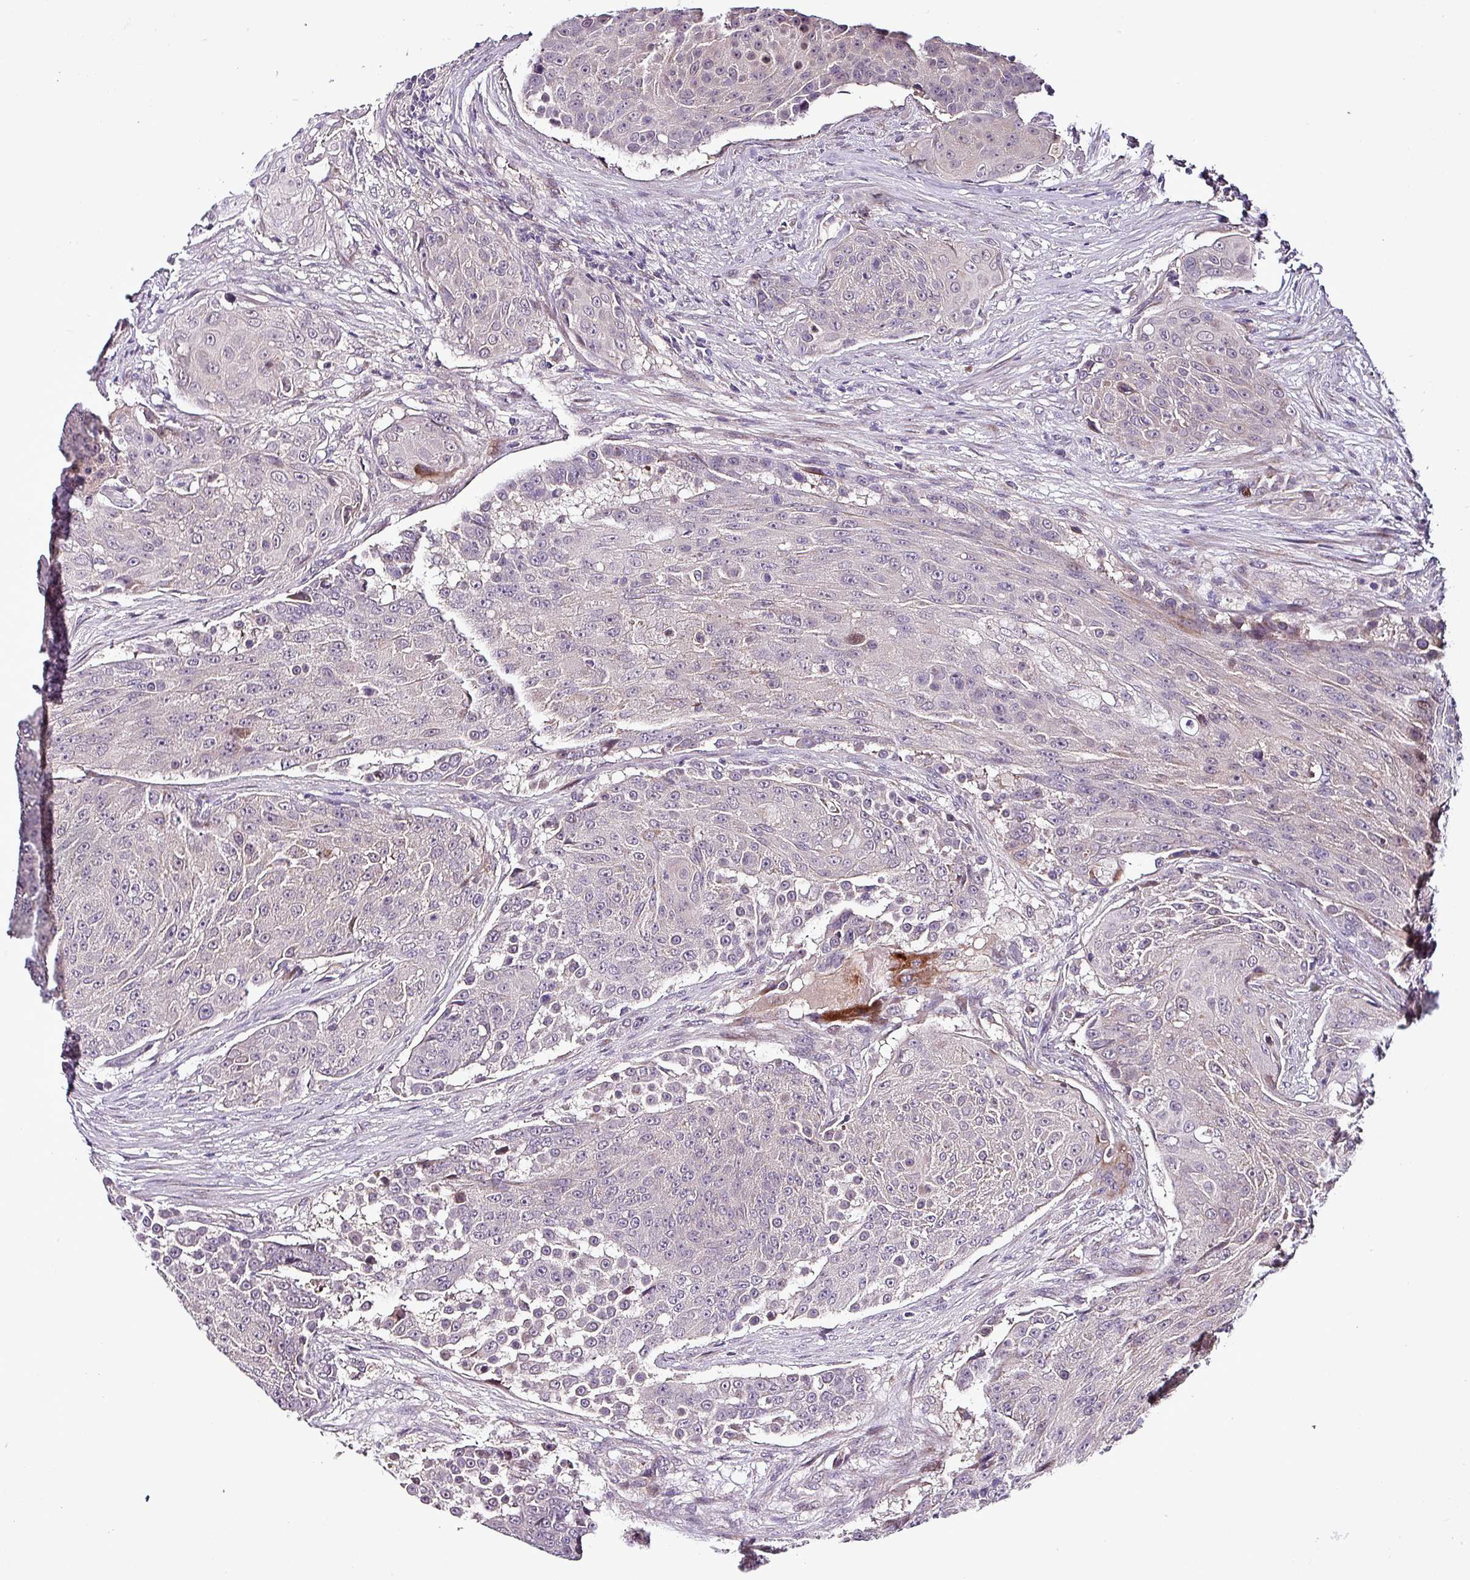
{"staining": {"intensity": "weak", "quantity": "<25%", "location": "cytoplasmic/membranous"}, "tissue": "urothelial cancer", "cell_type": "Tumor cells", "image_type": "cancer", "snomed": [{"axis": "morphology", "description": "Urothelial carcinoma, High grade"}, {"axis": "topography", "description": "Urinary bladder"}], "caption": "Immunohistochemical staining of urothelial cancer reveals no significant expression in tumor cells.", "gene": "GRAPL", "patient": {"sex": "female", "age": 63}}